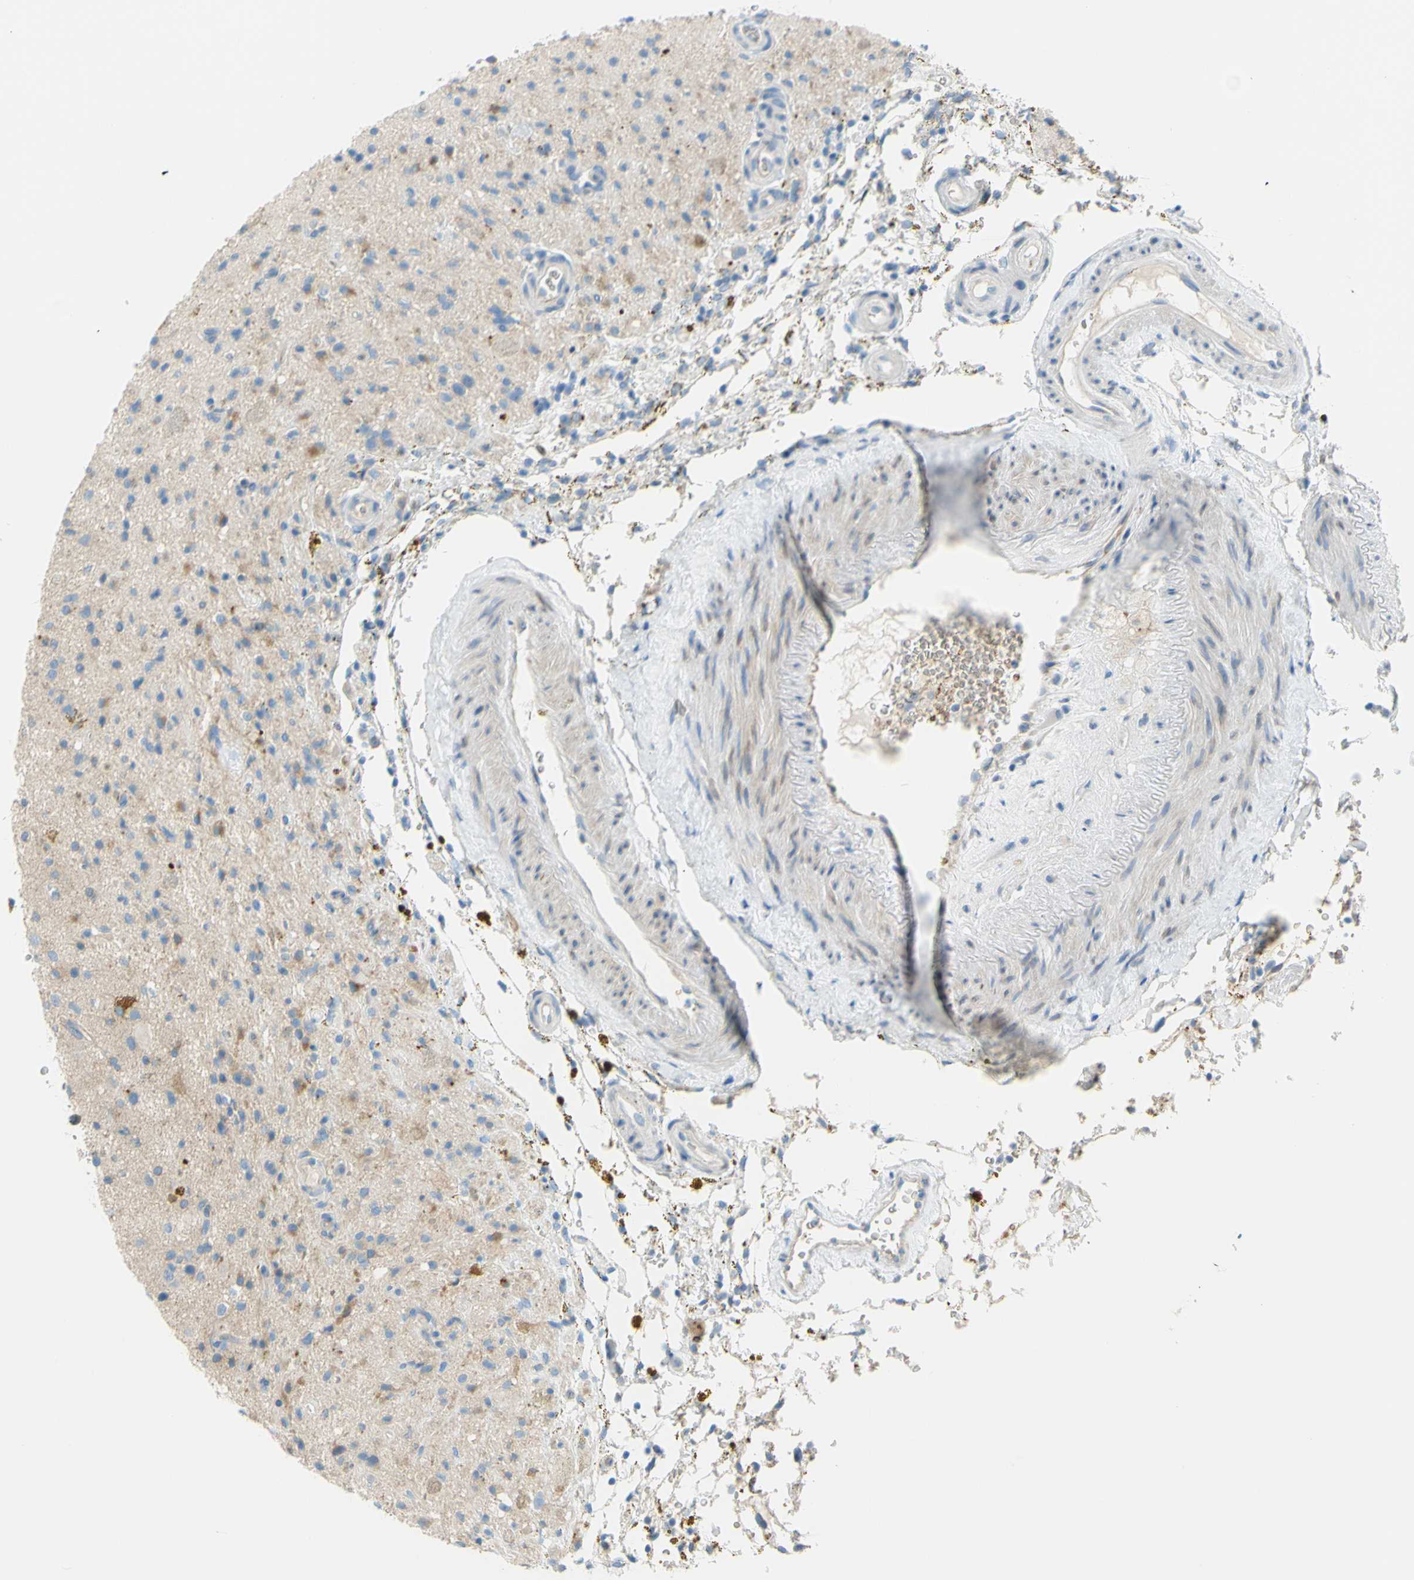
{"staining": {"intensity": "weak", "quantity": "<25%", "location": "cytoplasmic/membranous"}, "tissue": "glioma", "cell_type": "Tumor cells", "image_type": "cancer", "snomed": [{"axis": "morphology", "description": "Glioma, malignant, High grade"}, {"axis": "topography", "description": "Brain"}], "caption": "The image displays no staining of tumor cells in malignant glioma (high-grade).", "gene": "FRMD4B", "patient": {"sex": "male", "age": 33}}